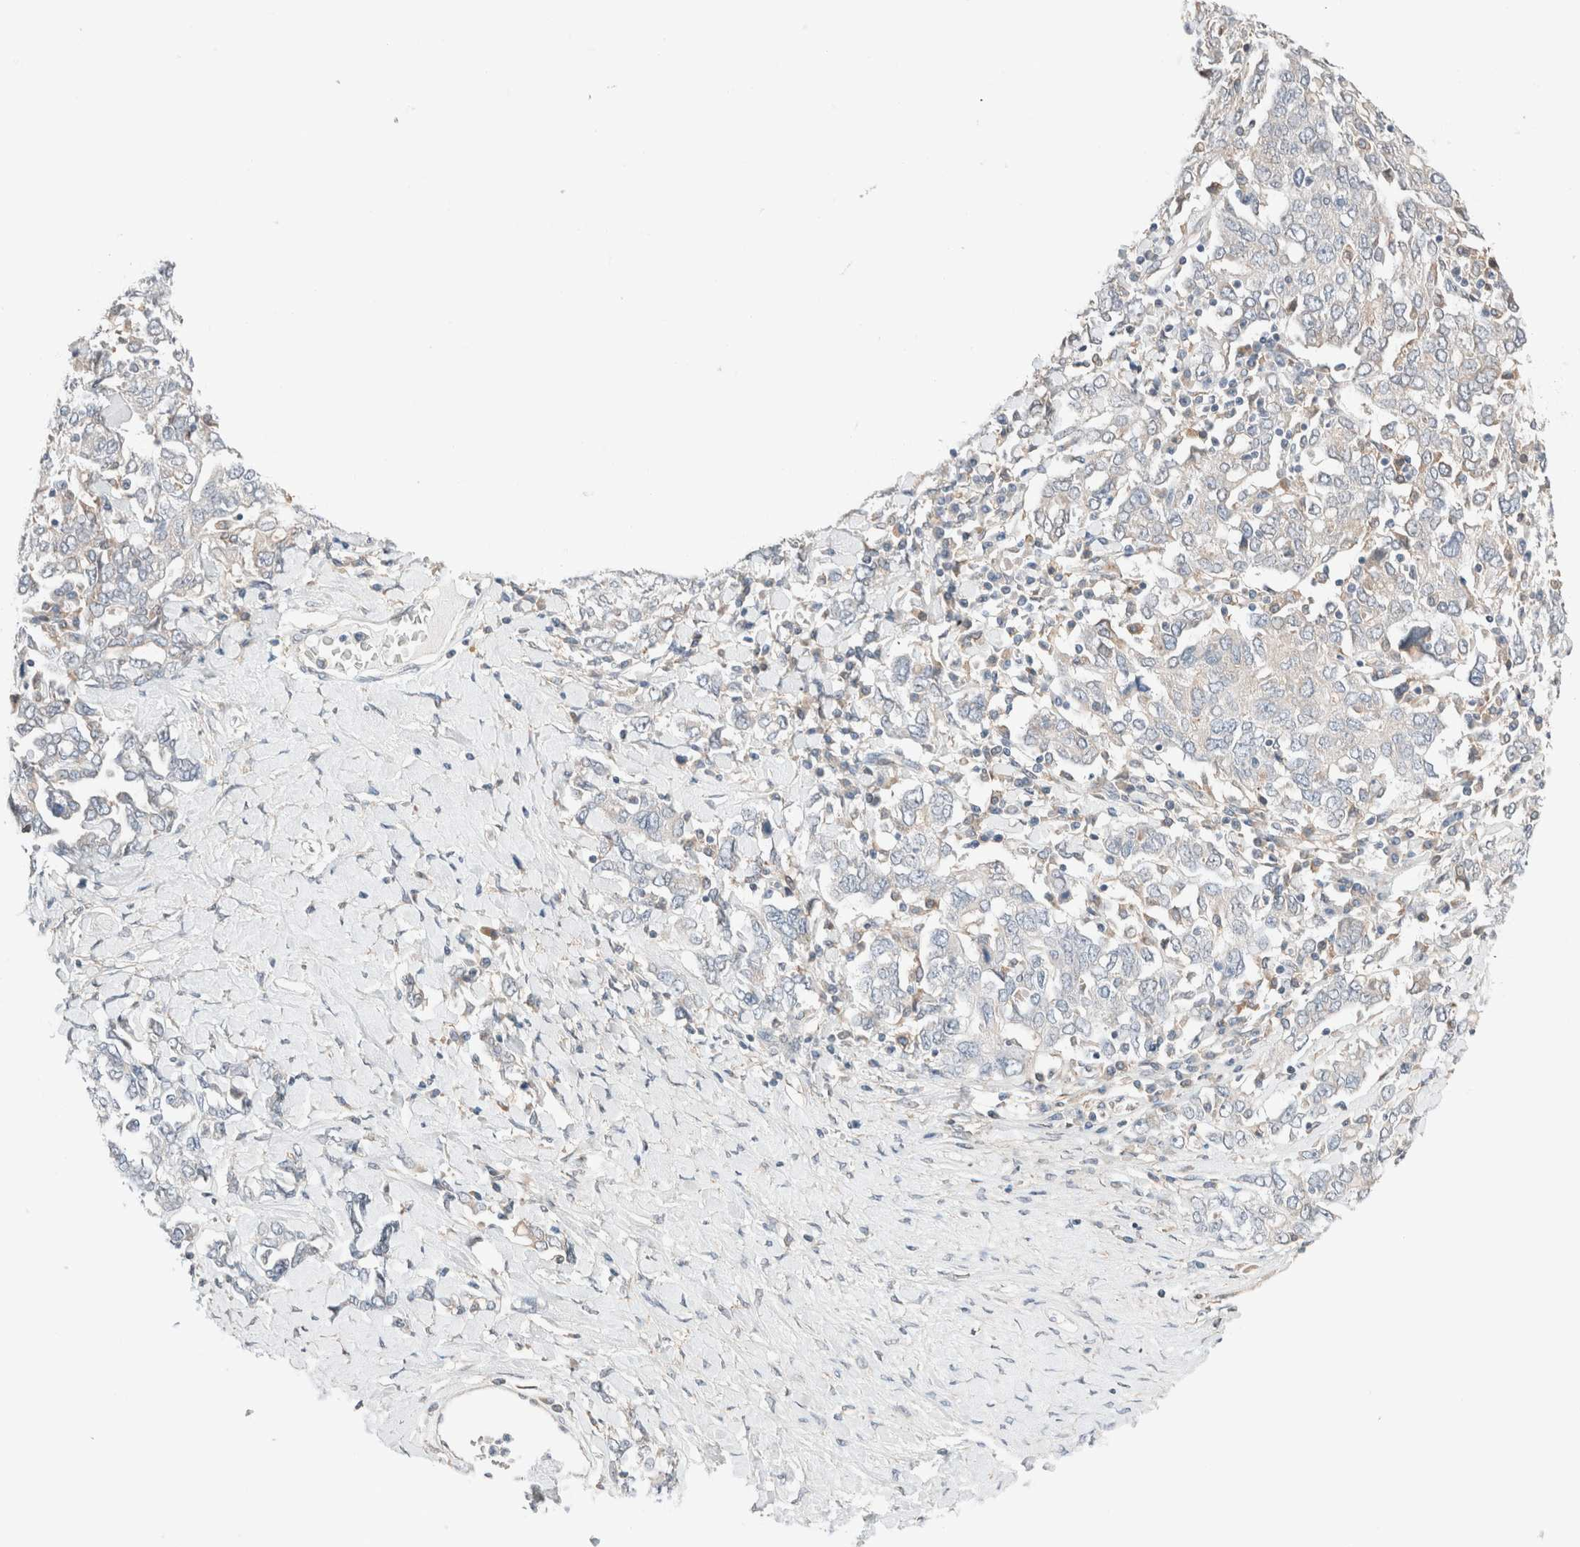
{"staining": {"intensity": "negative", "quantity": "none", "location": "none"}, "tissue": "ovarian cancer", "cell_type": "Tumor cells", "image_type": "cancer", "snomed": [{"axis": "morphology", "description": "Carcinoma, endometroid"}, {"axis": "topography", "description": "Ovary"}], "caption": "Immunohistochemistry histopathology image of neoplastic tissue: human ovarian cancer stained with DAB (3,3'-diaminobenzidine) reveals no significant protein staining in tumor cells.", "gene": "PCM1", "patient": {"sex": "female", "age": 62}}